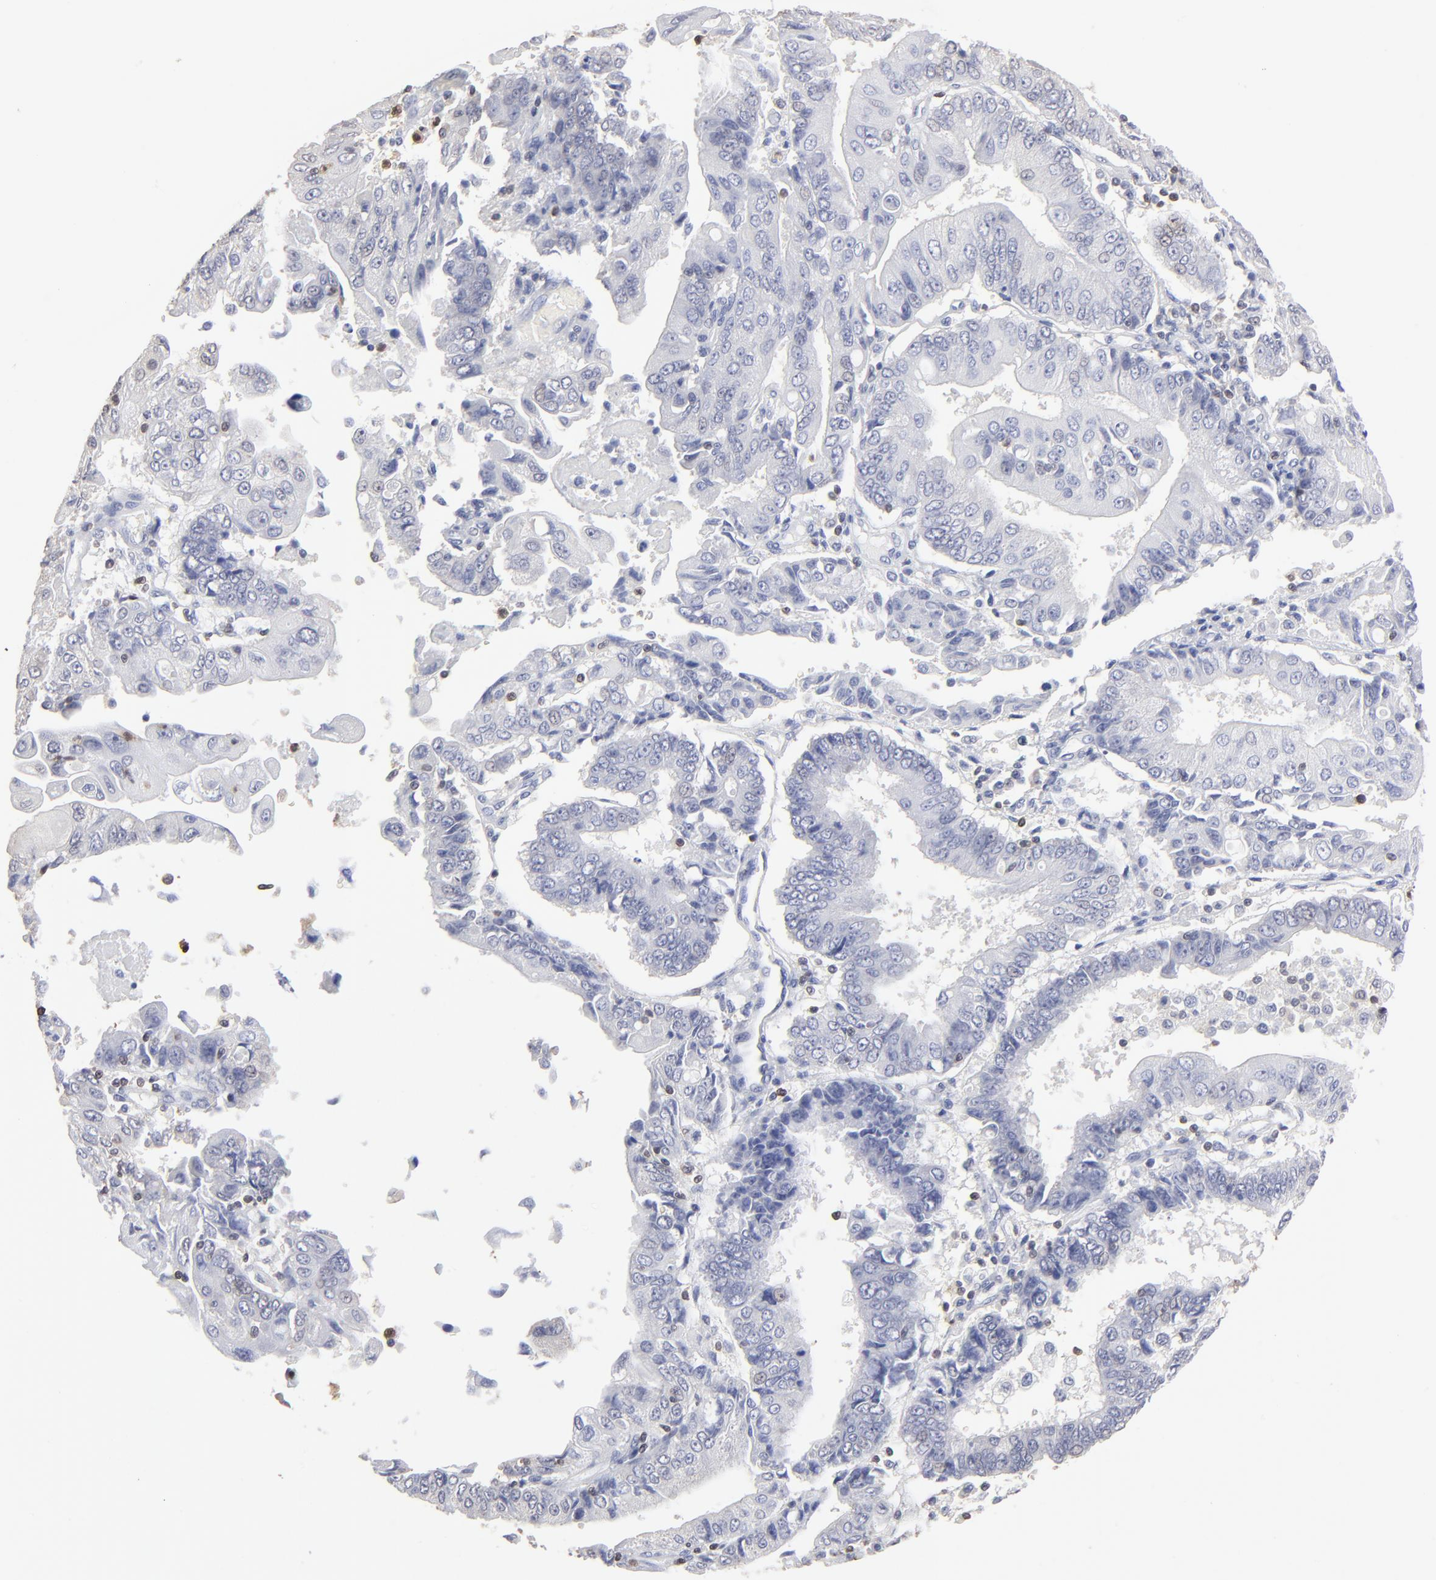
{"staining": {"intensity": "negative", "quantity": "none", "location": "none"}, "tissue": "endometrial cancer", "cell_type": "Tumor cells", "image_type": "cancer", "snomed": [{"axis": "morphology", "description": "Adenocarcinoma, NOS"}, {"axis": "topography", "description": "Endometrium"}], "caption": "Protein analysis of adenocarcinoma (endometrial) shows no significant expression in tumor cells. Brightfield microscopy of immunohistochemistry stained with DAB (brown) and hematoxylin (blue), captured at high magnification.", "gene": "TBXT", "patient": {"sex": "female", "age": 75}}